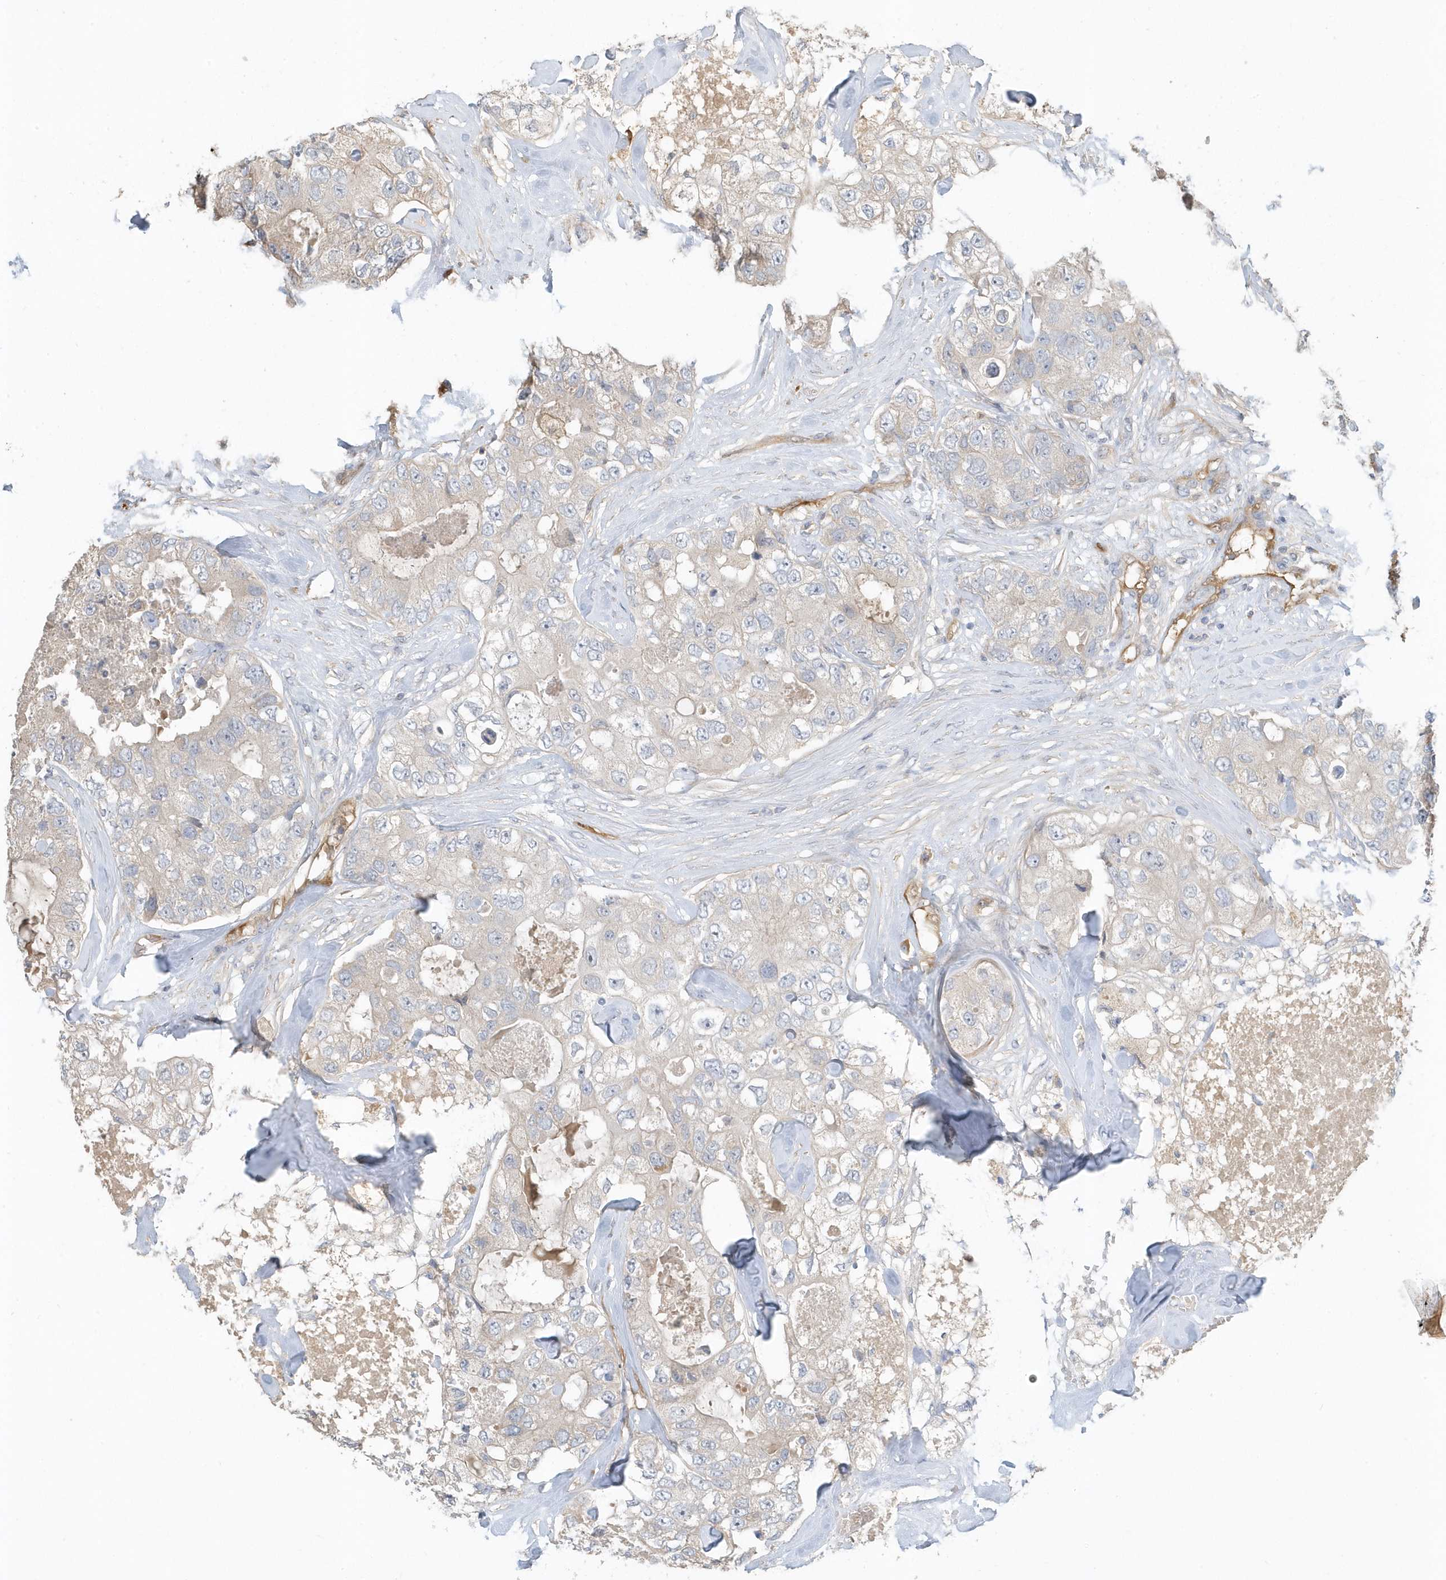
{"staining": {"intensity": "negative", "quantity": "none", "location": "none"}, "tissue": "breast cancer", "cell_type": "Tumor cells", "image_type": "cancer", "snomed": [{"axis": "morphology", "description": "Duct carcinoma"}, {"axis": "topography", "description": "Breast"}], "caption": "Human breast cancer (intraductal carcinoma) stained for a protein using immunohistochemistry (IHC) shows no positivity in tumor cells.", "gene": "USP53", "patient": {"sex": "female", "age": 62}}